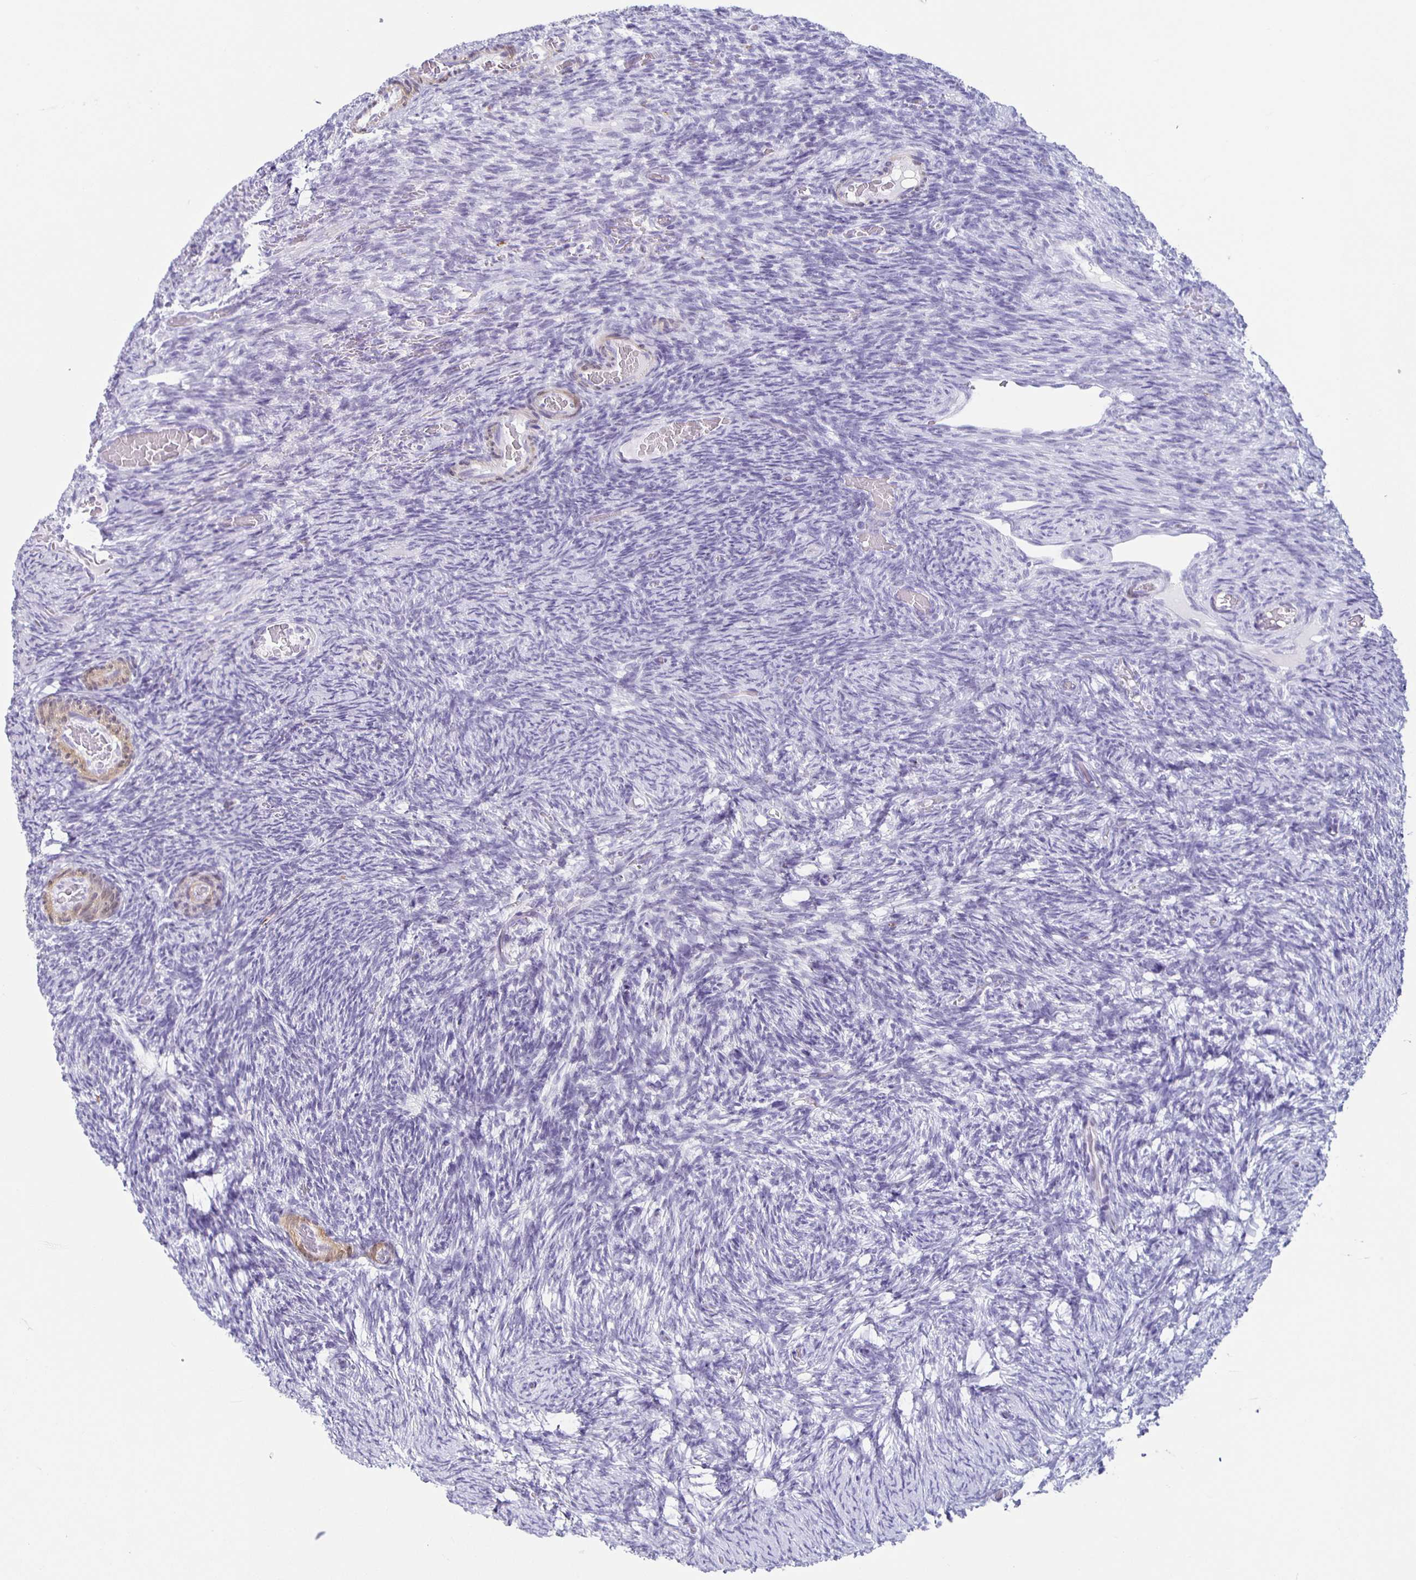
{"staining": {"intensity": "negative", "quantity": "none", "location": "none"}, "tissue": "ovary", "cell_type": "Follicle cells", "image_type": "normal", "snomed": [{"axis": "morphology", "description": "Normal tissue, NOS"}, {"axis": "topography", "description": "Ovary"}], "caption": "IHC image of benign ovary: human ovary stained with DAB (3,3'-diaminobenzidine) exhibits no significant protein expression in follicle cells.", "gene": "TPPP", "patient": {"sex": "female", "age": 34}}